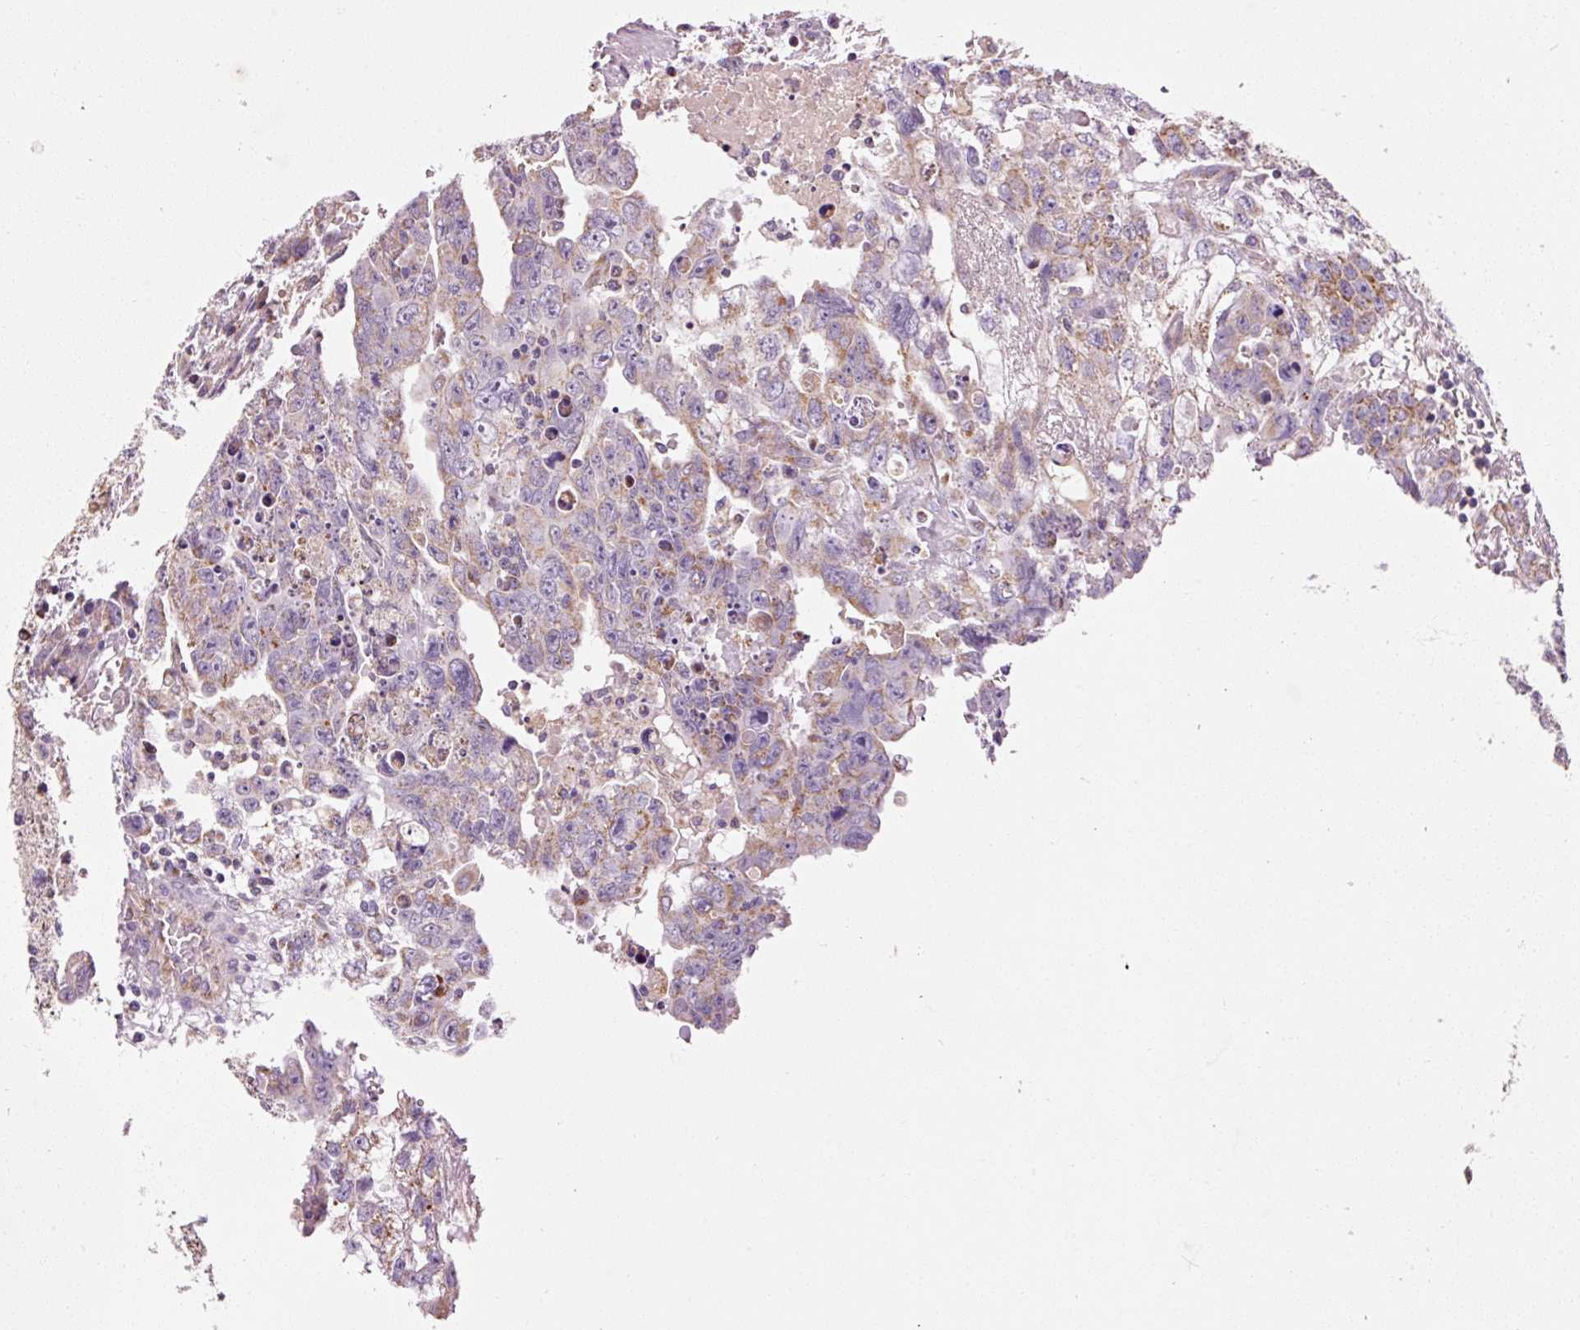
{"staining": {"intensity": "weak", "quantity": "<25%", "location": "cytoplasmic/membranous"}, "tissue": "testis cancer", "cell_type": "Tumor cells", "image_type": "cancer", "snomed": [{"axis": "morphology", "description": "Carcinoma, Embryonal, NOS"}, {"axis": "topography", "description": "Testis"}], "caption": "High power microscopy photomicrograph of an immunohistochemistry (IHC) micrograph of testis cancer (embryonal carcinoma), revealing no significant staining in tumor cells.", "gene": "NDUFB4", "patient": {"sex": "male", "age": 24}}